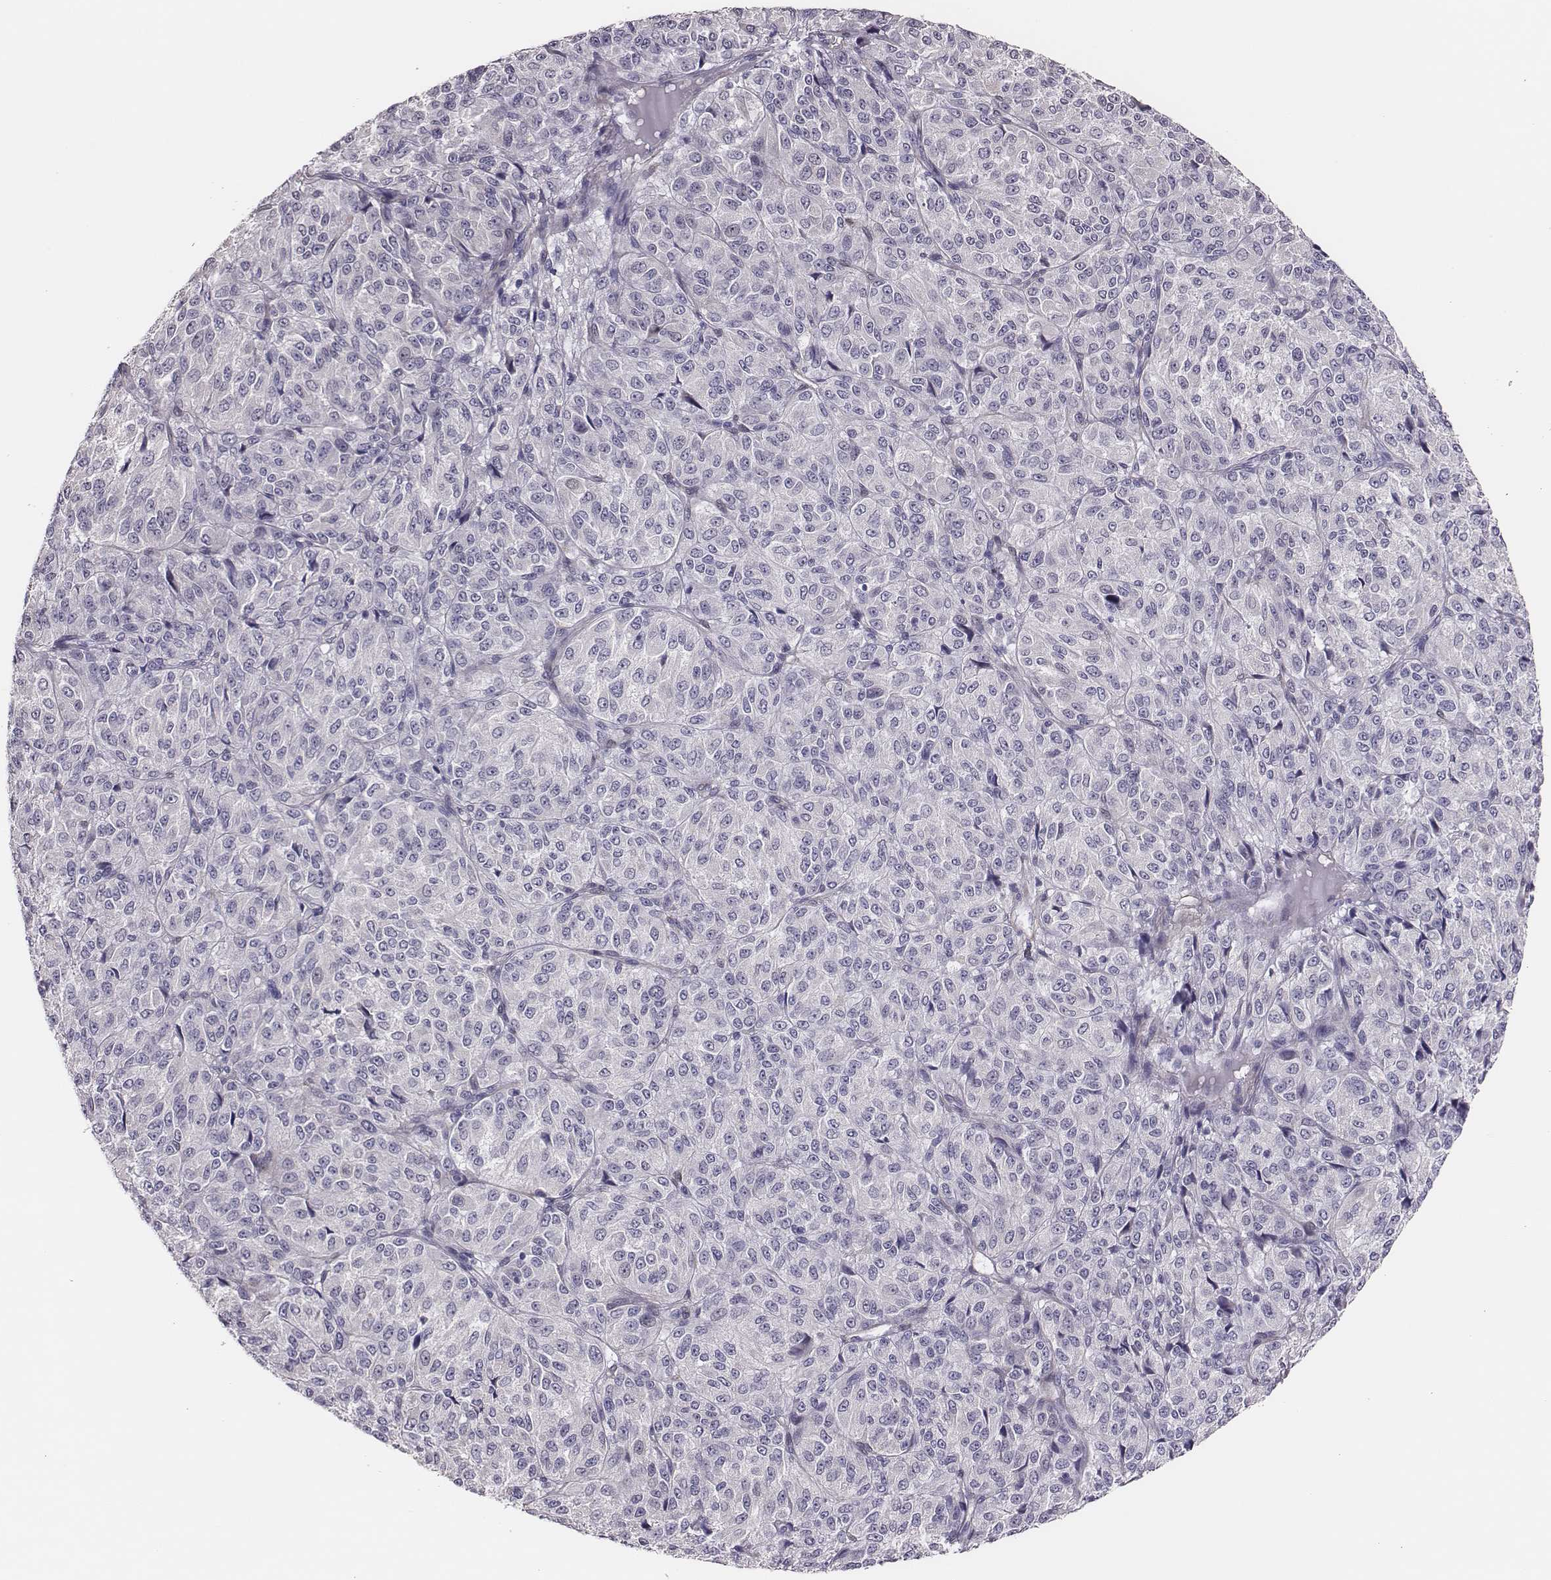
{"staining": {"intensity": "negative", "quantity": "none", "location": "none"}, "tissue": "melanoma", "cell_type": "Tumor cells", "image_type": "cancer", "snomed": [{"axis": "morphology", "description": "Malignant melanoma, Metastatic site"}, {"axis": "topography", "description": "Brain"}], "caption": "This is an IHC photomicrograph of melanoma. There is no expression in tumor cells.", "gene": "SCML2", "patient": {"sex": "female", "age": 56}}